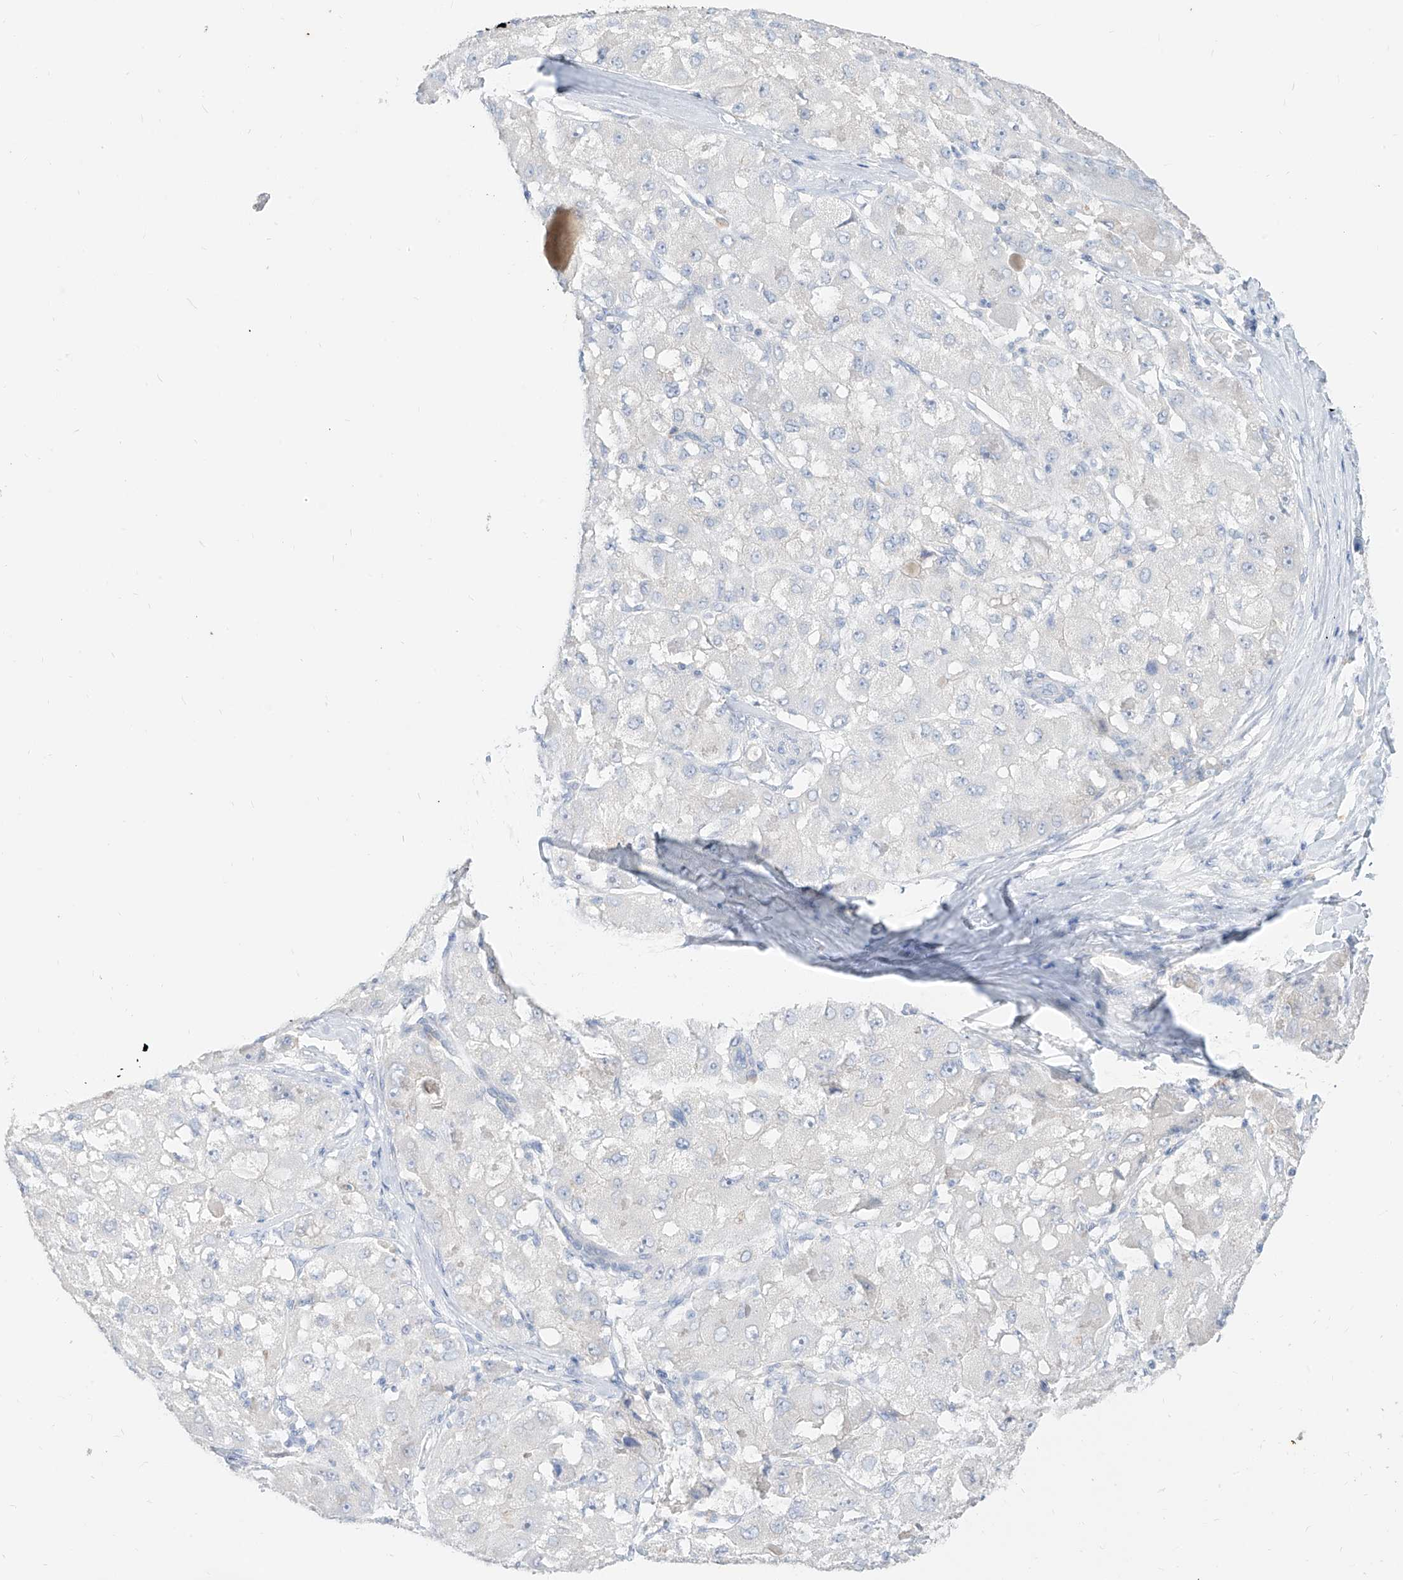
{"staining": {"intensity": "negative", "quantity": "none", "location": "none"}, "tissue": "liver cancer", "cell_type": "Tumor cells", "image_type": "cancer", "snomed": [{"axis": "morphology", "description": "Carcinoma, Hepatocellular, NOS"}, {"axis": "topography", "description": "Liver"}], "caption": "Tumor cells are negative for brown protein staining in liver cancer (hepatocellular carcinoma).", "gene": "ARHGEF40", "patient": {"sex": "male", "age": 80}}